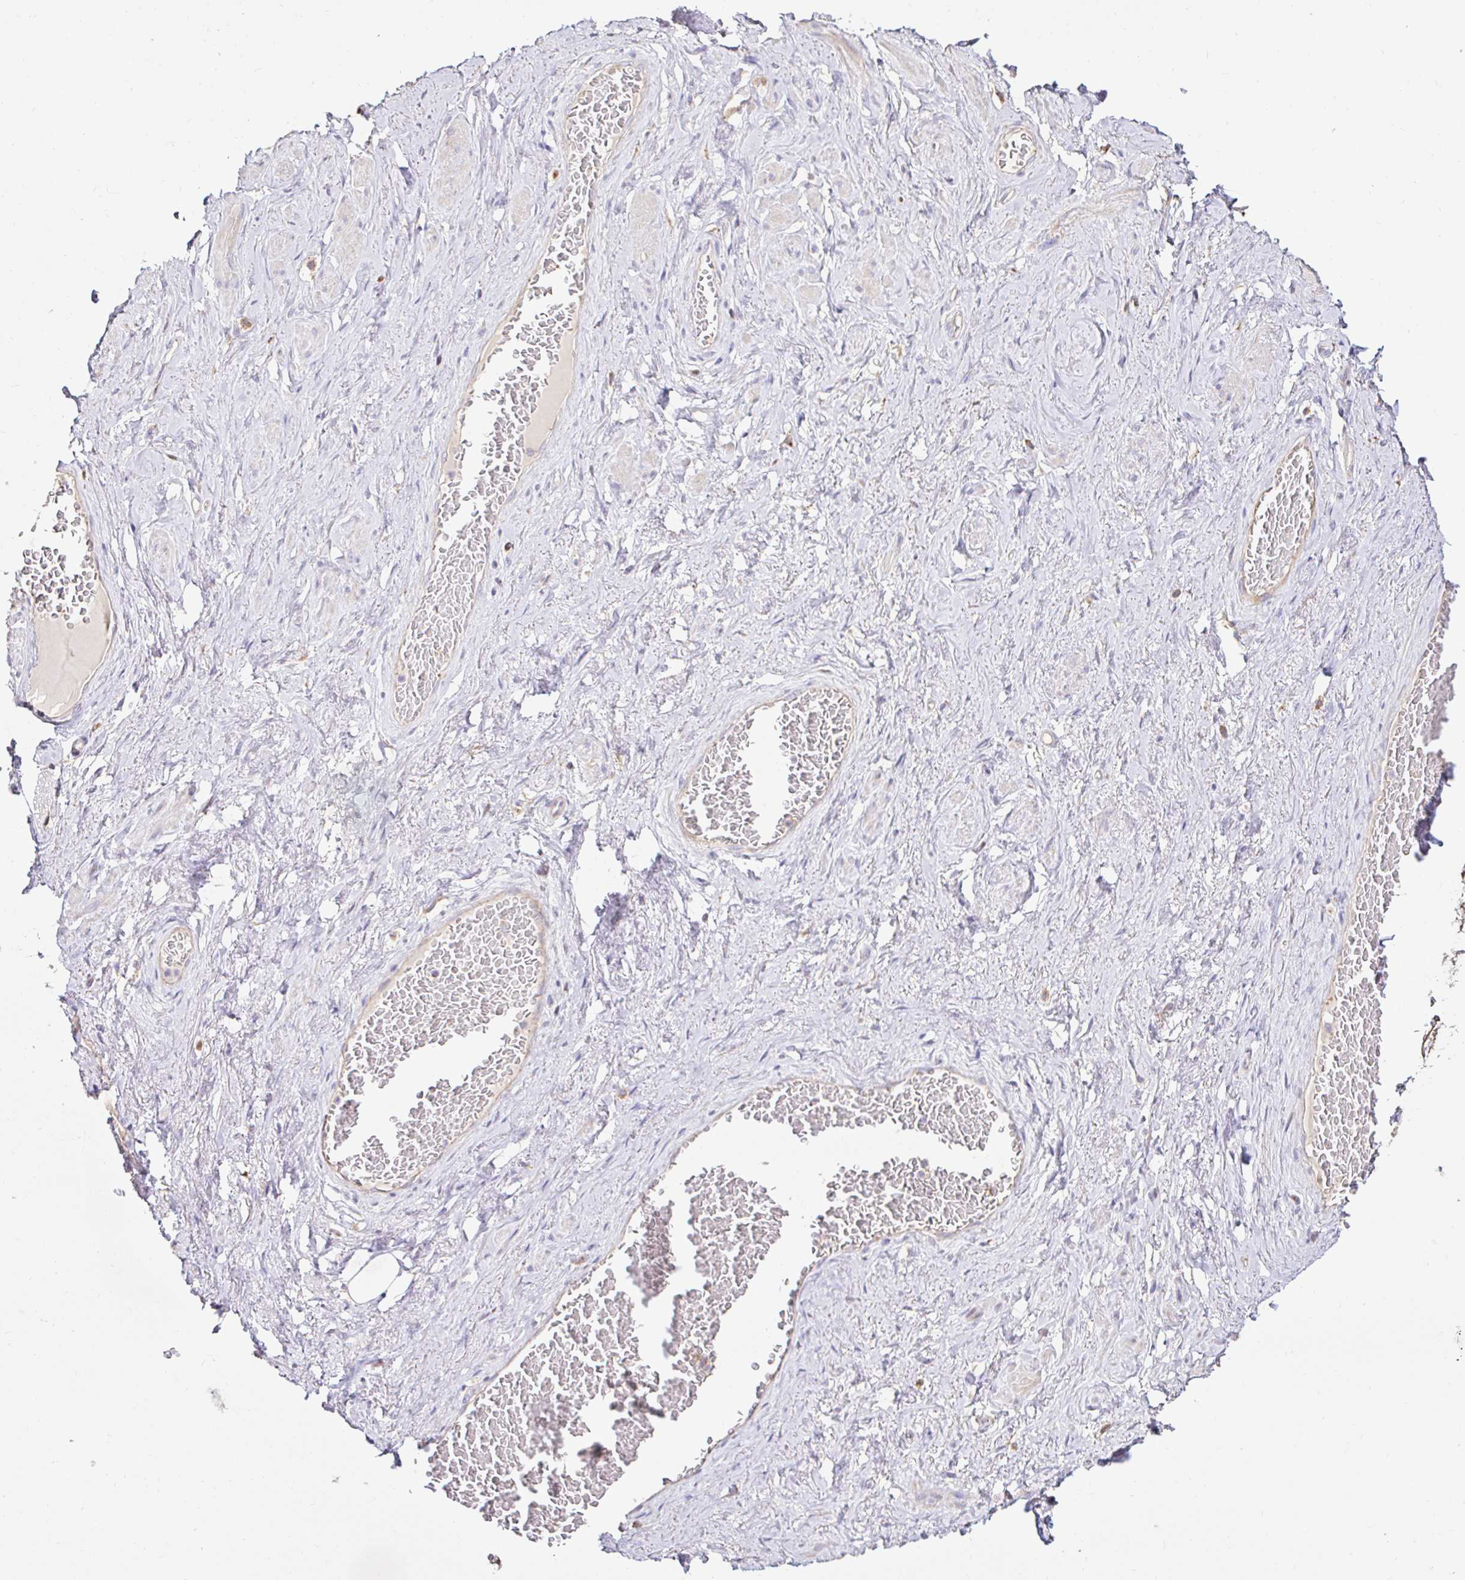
{"staining": {"intensity": "negative", "quantity": "none", "location": "none"}, "tissue": "soft tissue", "cell_type": "Fibroblasts", "image_type": "normal", "snomed": [{"axis": "morphology", "description": "Normal tissue, NOS"}, {"axis": "topography", "description": "Vagina"}, {"axis": "topography", "description": "Peripheral nerve tissue"}], "caption": "Immunohistochemistry micrograph of normal soft tissue stained for a protein (brown), which demonstrates no expression in fibroblasts.", "gene": "GALNS", "patient": {"sex": "female", "age": 71}}